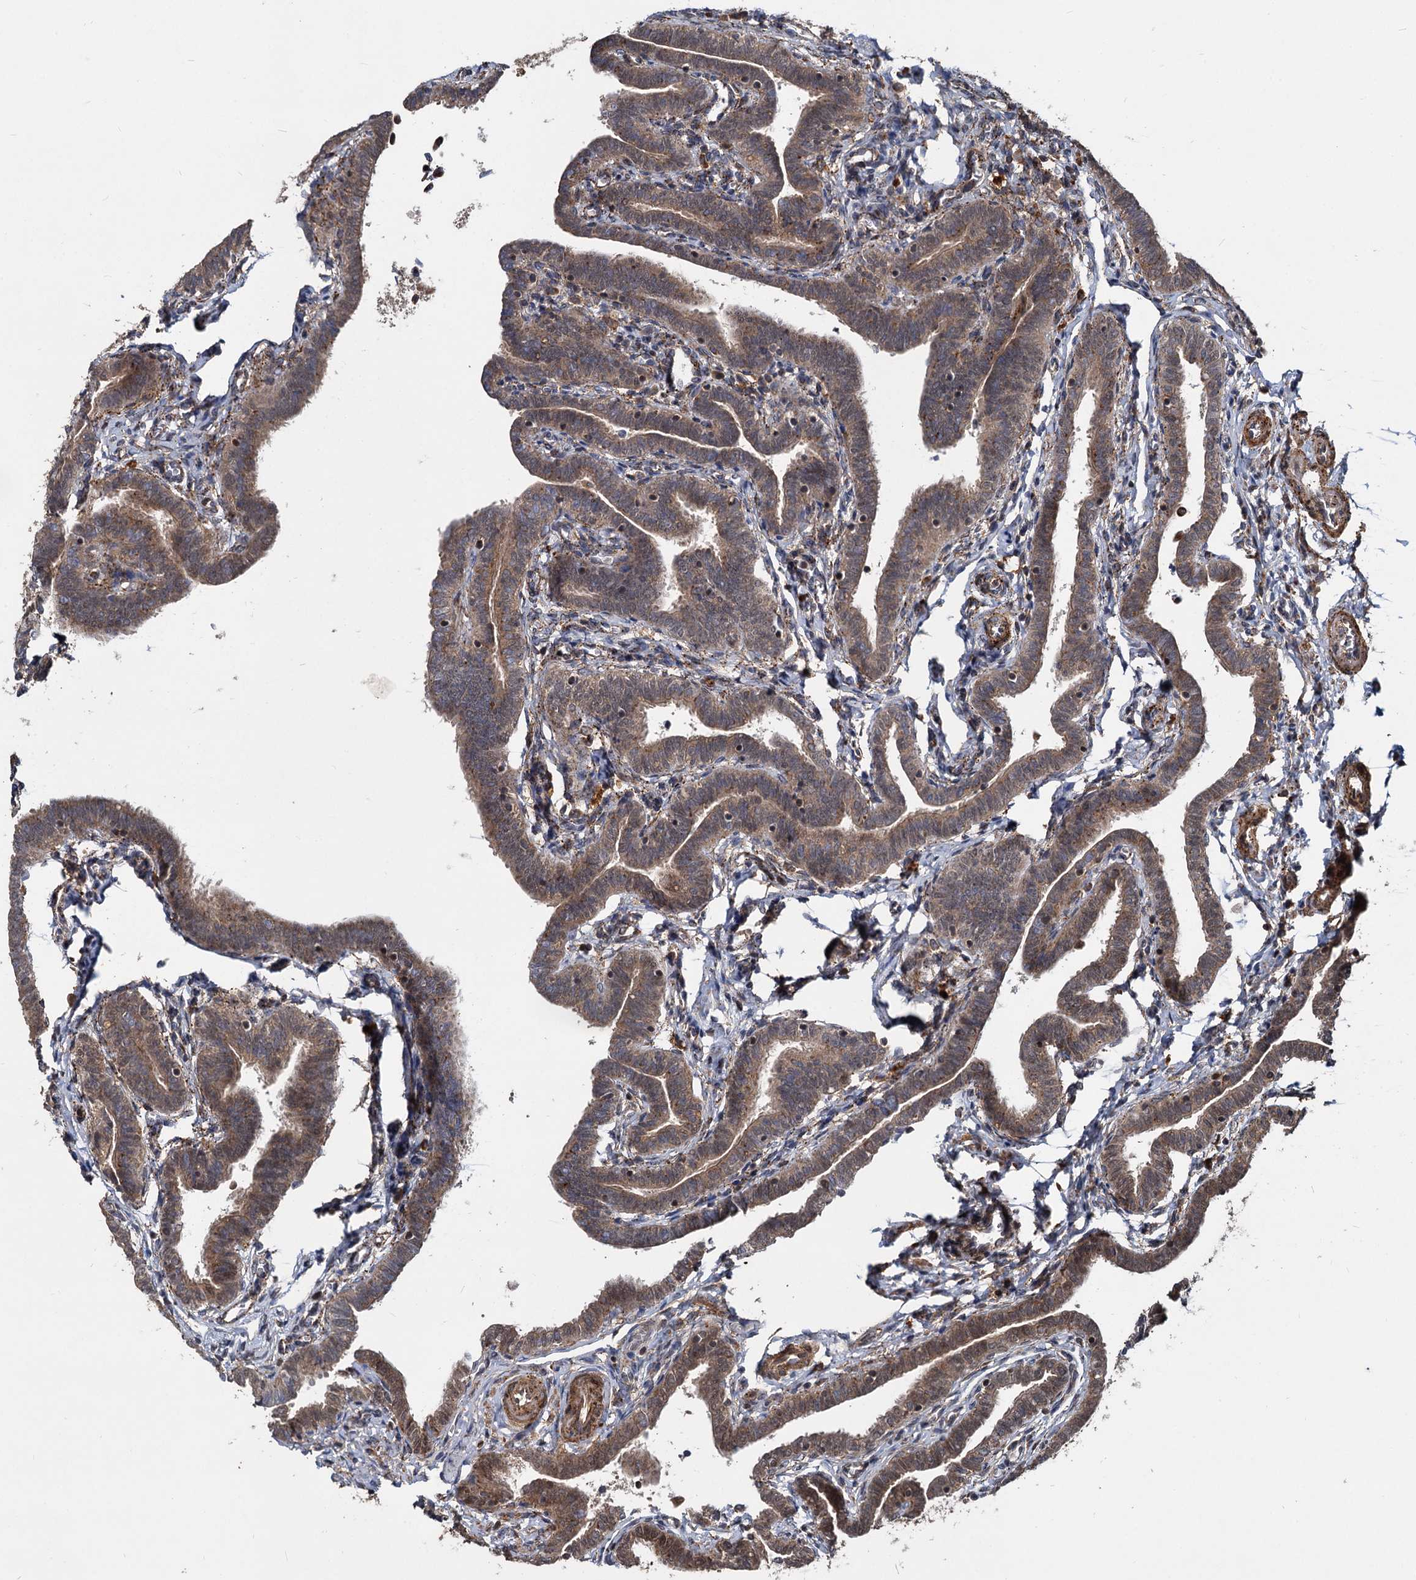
{"staining": {"intensity": "moderate", "quantity": ">75%", "location": "cytoplasmic/membranous,nuclear"}, "tissue": "fallopian tube", "cell_type": "Glandular cells", "image_type": "normal", "snomed": [{"axis": "morphology", "description": "Normal tissue, NOS"}, {"axis": "topography", "description": "Fallopian tube"}], "caption": "Moderate cytoplasmic/membranous,nuclear staining for a protein is present in approximately >75% of glandular cells of unremarkable fallopian tube using immunohistochemistry.", "gene": "TRIM23", "patient": {"sex": "female", "age": 36}}